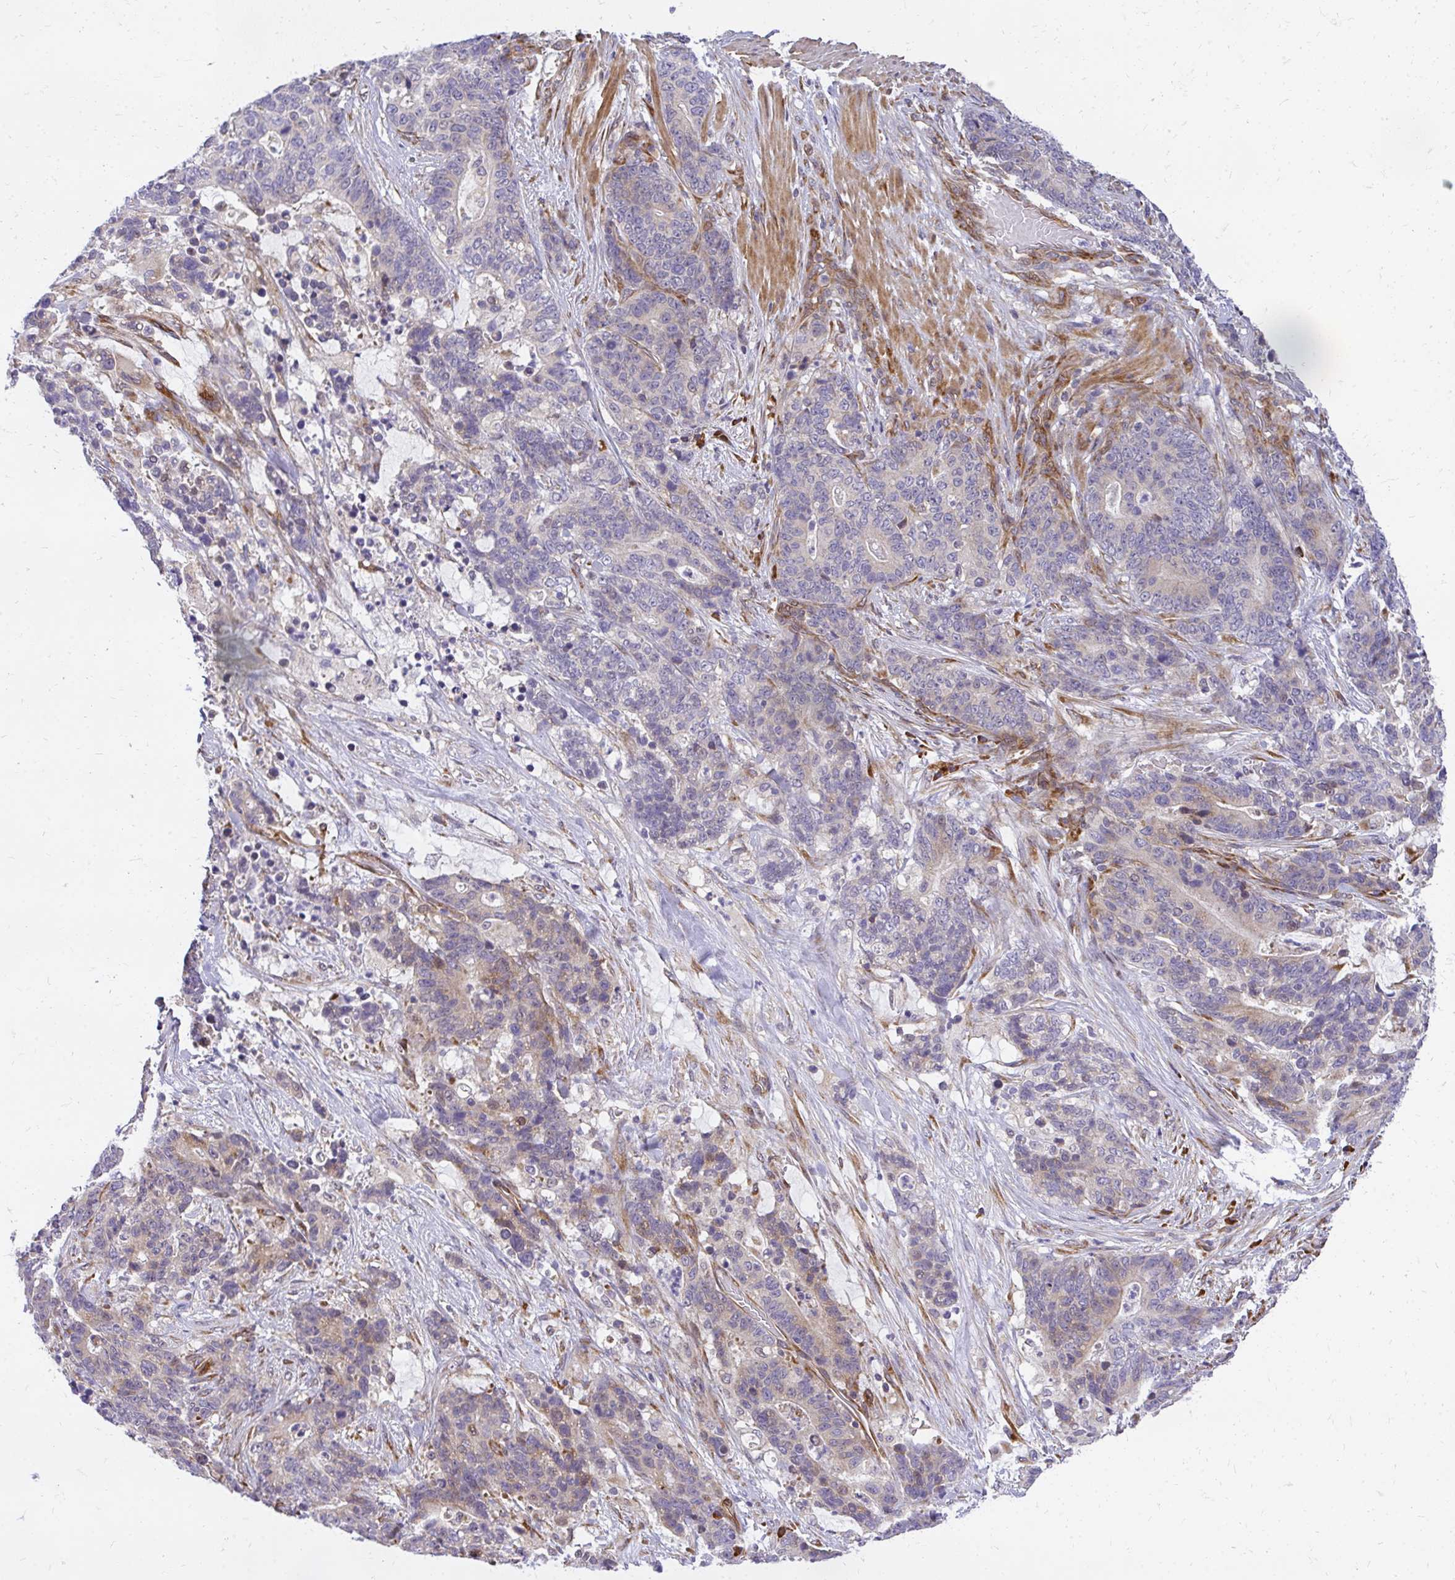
{"staining": {"intensity": "weak", "quantity": "<25%", "location": "cytoplasmic/membranous"}, "tissue": "stomach cancer", "cell_type": "Tumor cells", "image_type": "cancer", "snomed": [{"axis": "morphology", "description": "Normal tissue, NOS"}, {"axis": "morphology", "description": "Adenocarcinoma, NOS"}, {"axis": "topography", "description": "Stomach"}], "caption": "Tumor cells show no significant expression in stomach cancer (adenocarcinoma). (Brightfield microscopy of DAB immunohistochemistry (IHC) at high magnification).", "gene": "RSKR", "patient": {"sex": "female", "age": 64}}